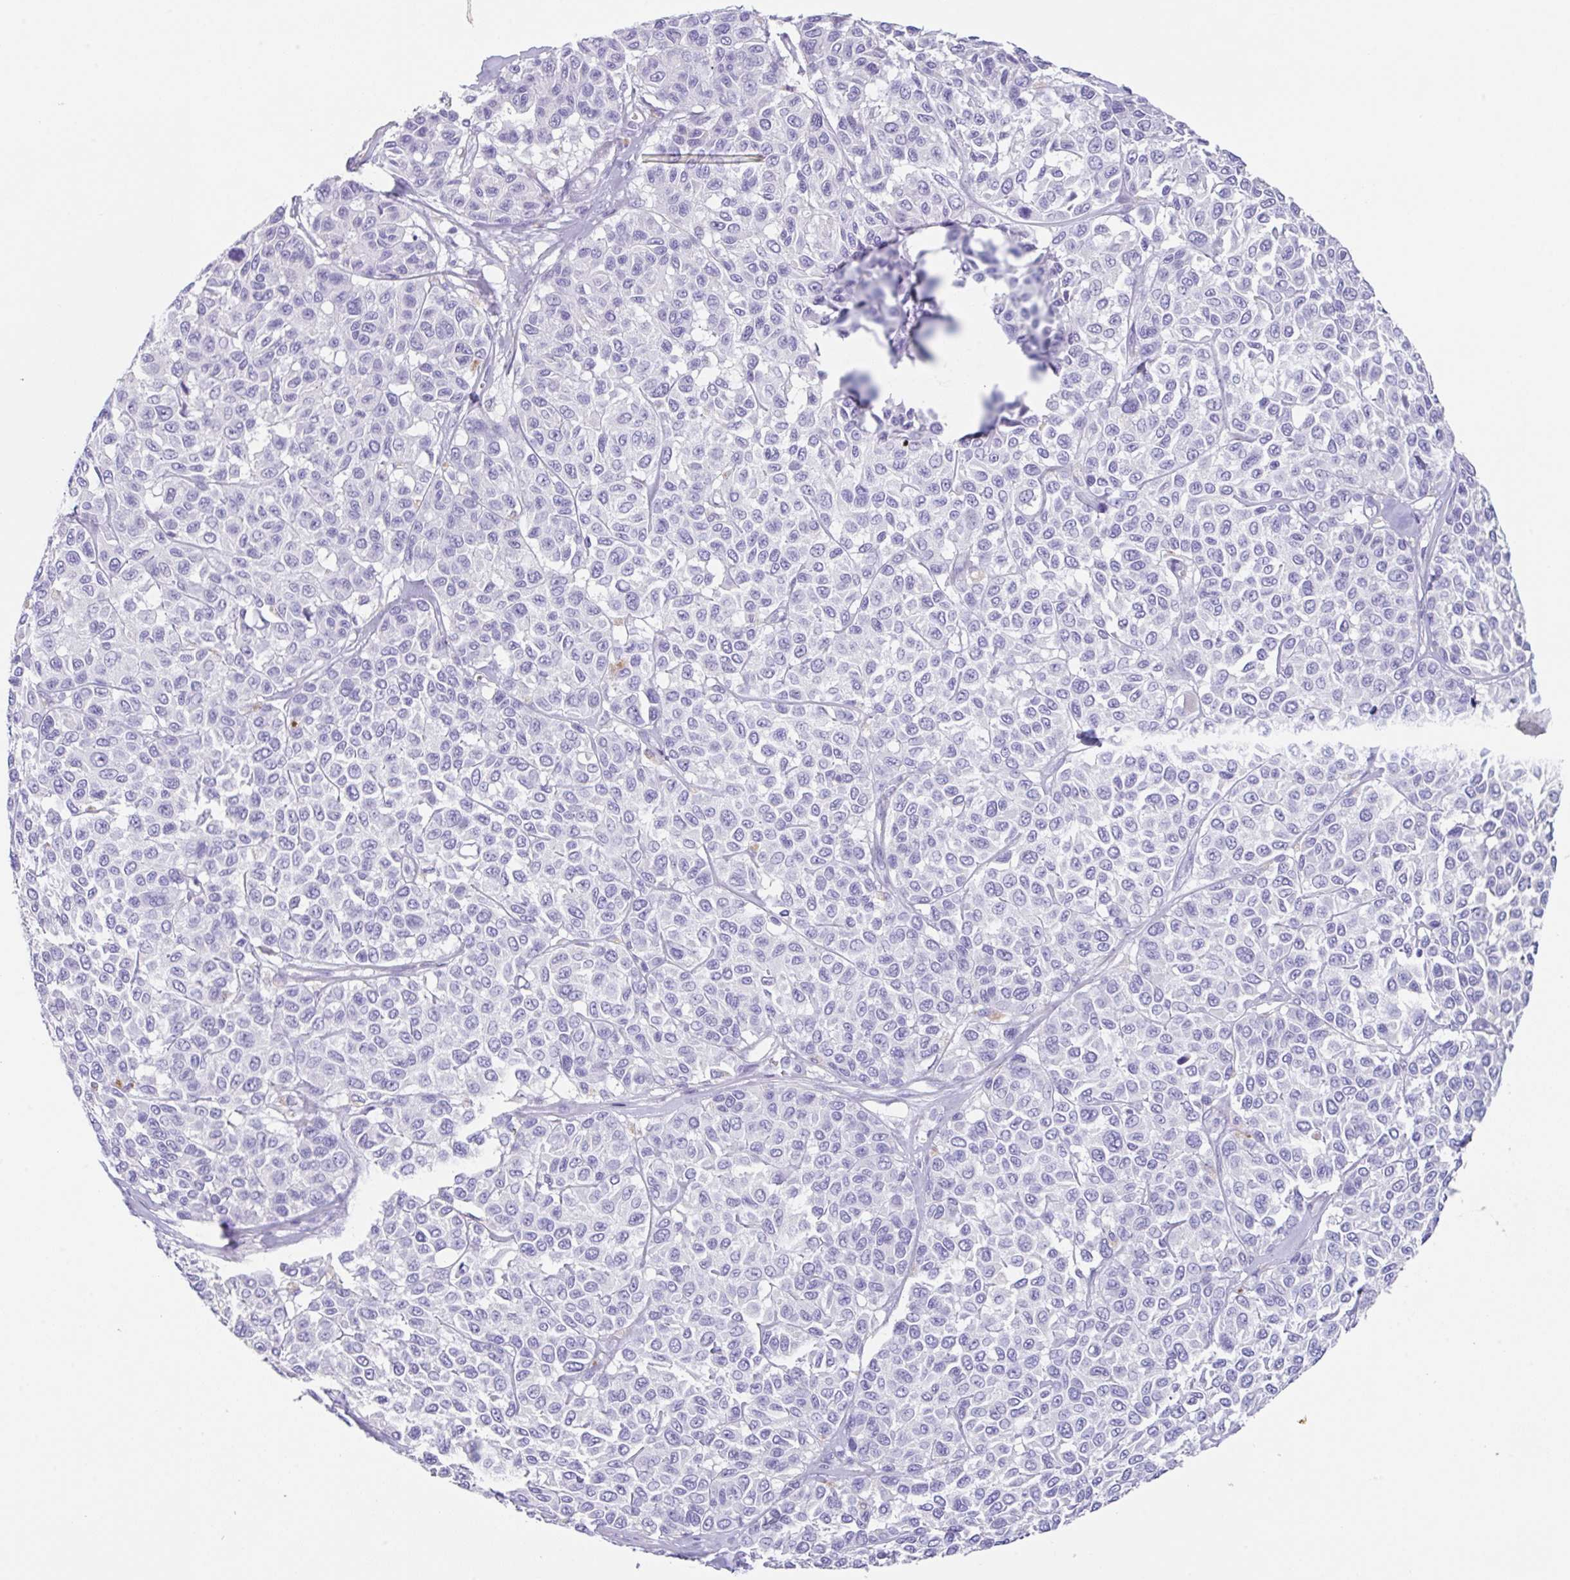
{"staining": {"intensity": "negative", "quantity": "none", "location": "none"}, "tissue": "melanoma", "cell_type": "Tumor cells", "image_type": "cancer", "snomed": [{"axis": "morphology", "description": "Malignant melanoma, NOS"}, {"axis": "topography", "description": "Skin"}], "caption": "Melanoma was stained to show a protein in brown. There is no significant positivity in tumor cells. (Stains: DAB IHC with hematoxylin counter stain, Microscopy: brightfield microscopy at high magnification).", "gene": "TRAF4", "patient": {"sex": "female", "age": 66}}